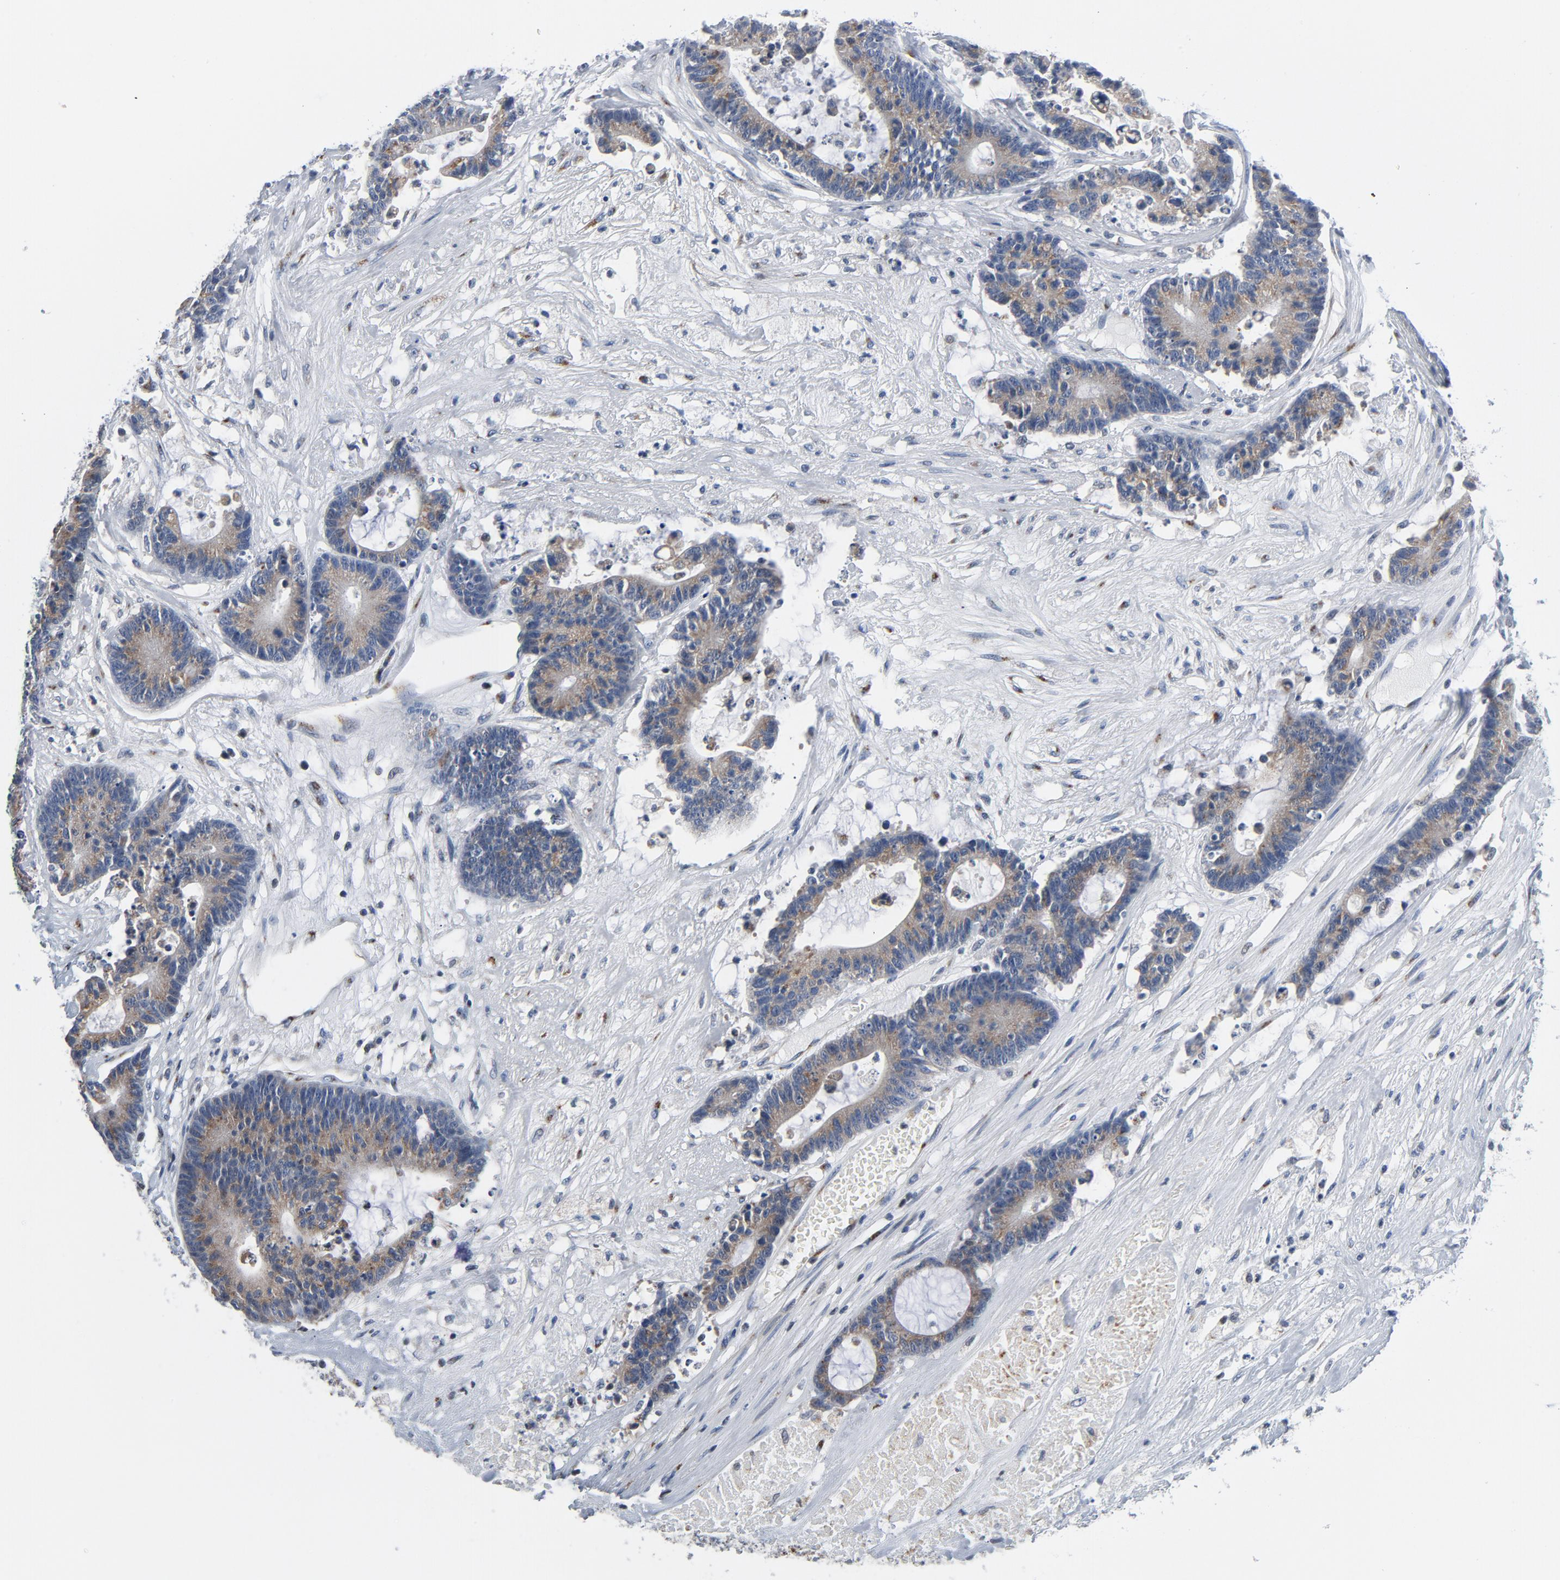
{"staining": {"intensity": "moderate", "quantity": ">75%", "location": "cytoplasmic/membranous"}, "tissue": "colorectal cancer", "cell_type": "Tumor cells", "image_type": "cancer", "snomed": [{"axis": "morphology", "description": "Adenocarcinoma, NOS"}, {"axis": "topography", "description": "Colon"}], "caption": "Colorectal cancer (adenocarcinoma) was stained to show a protein in brown. There is medium levels of moderate cytoplasmic/membranous expression in about >75% of tumor cells. The staining was performed using DAB (3,3'-diaminobenzidine), with brown indicating positive protein expression. Nuclei are stained blue with hematoxylin.", "gene": "YIPF6", "patient": {"sex": "female", "age": 84}}